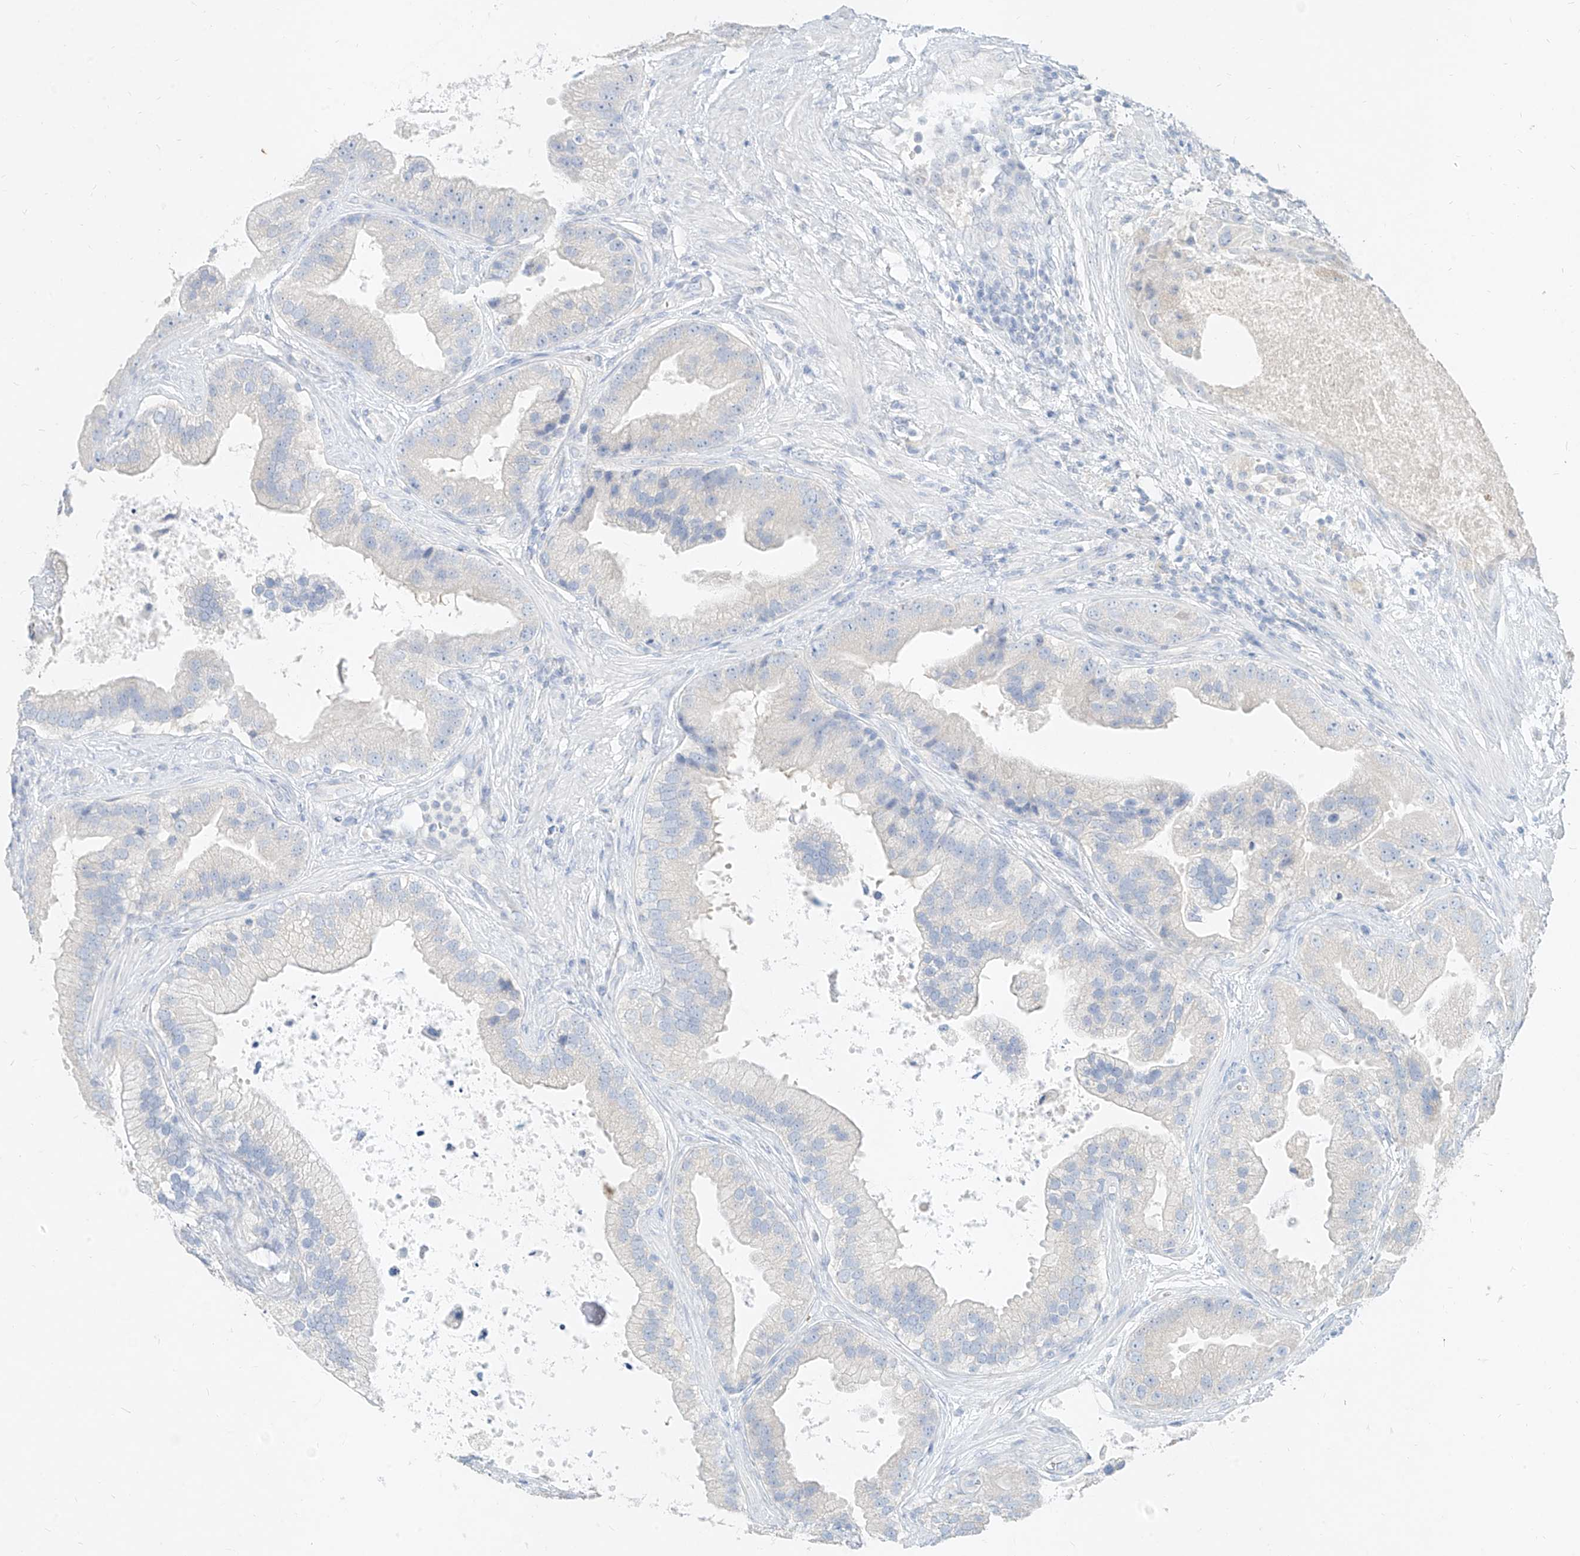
{"staining": {"intensity": "negative", "quantity": "none", "location": "none"}, "tissue": "prostate cancer", "cell_type": "Tumor cells", "image_type": "cancer", "snomed": [{"axis": "morphology", "description": "Adenocarcinoma, High grade"}, {"axis": "topography", "description": "Prostate"}], "caption": "This is a histopathology image of immunohistochemistry (IHC) staining of prostate cancer, which shows no positivity in tumor cells.", "gene": "ZZEF1", "patient": {"sex": "male", "age": 70}}